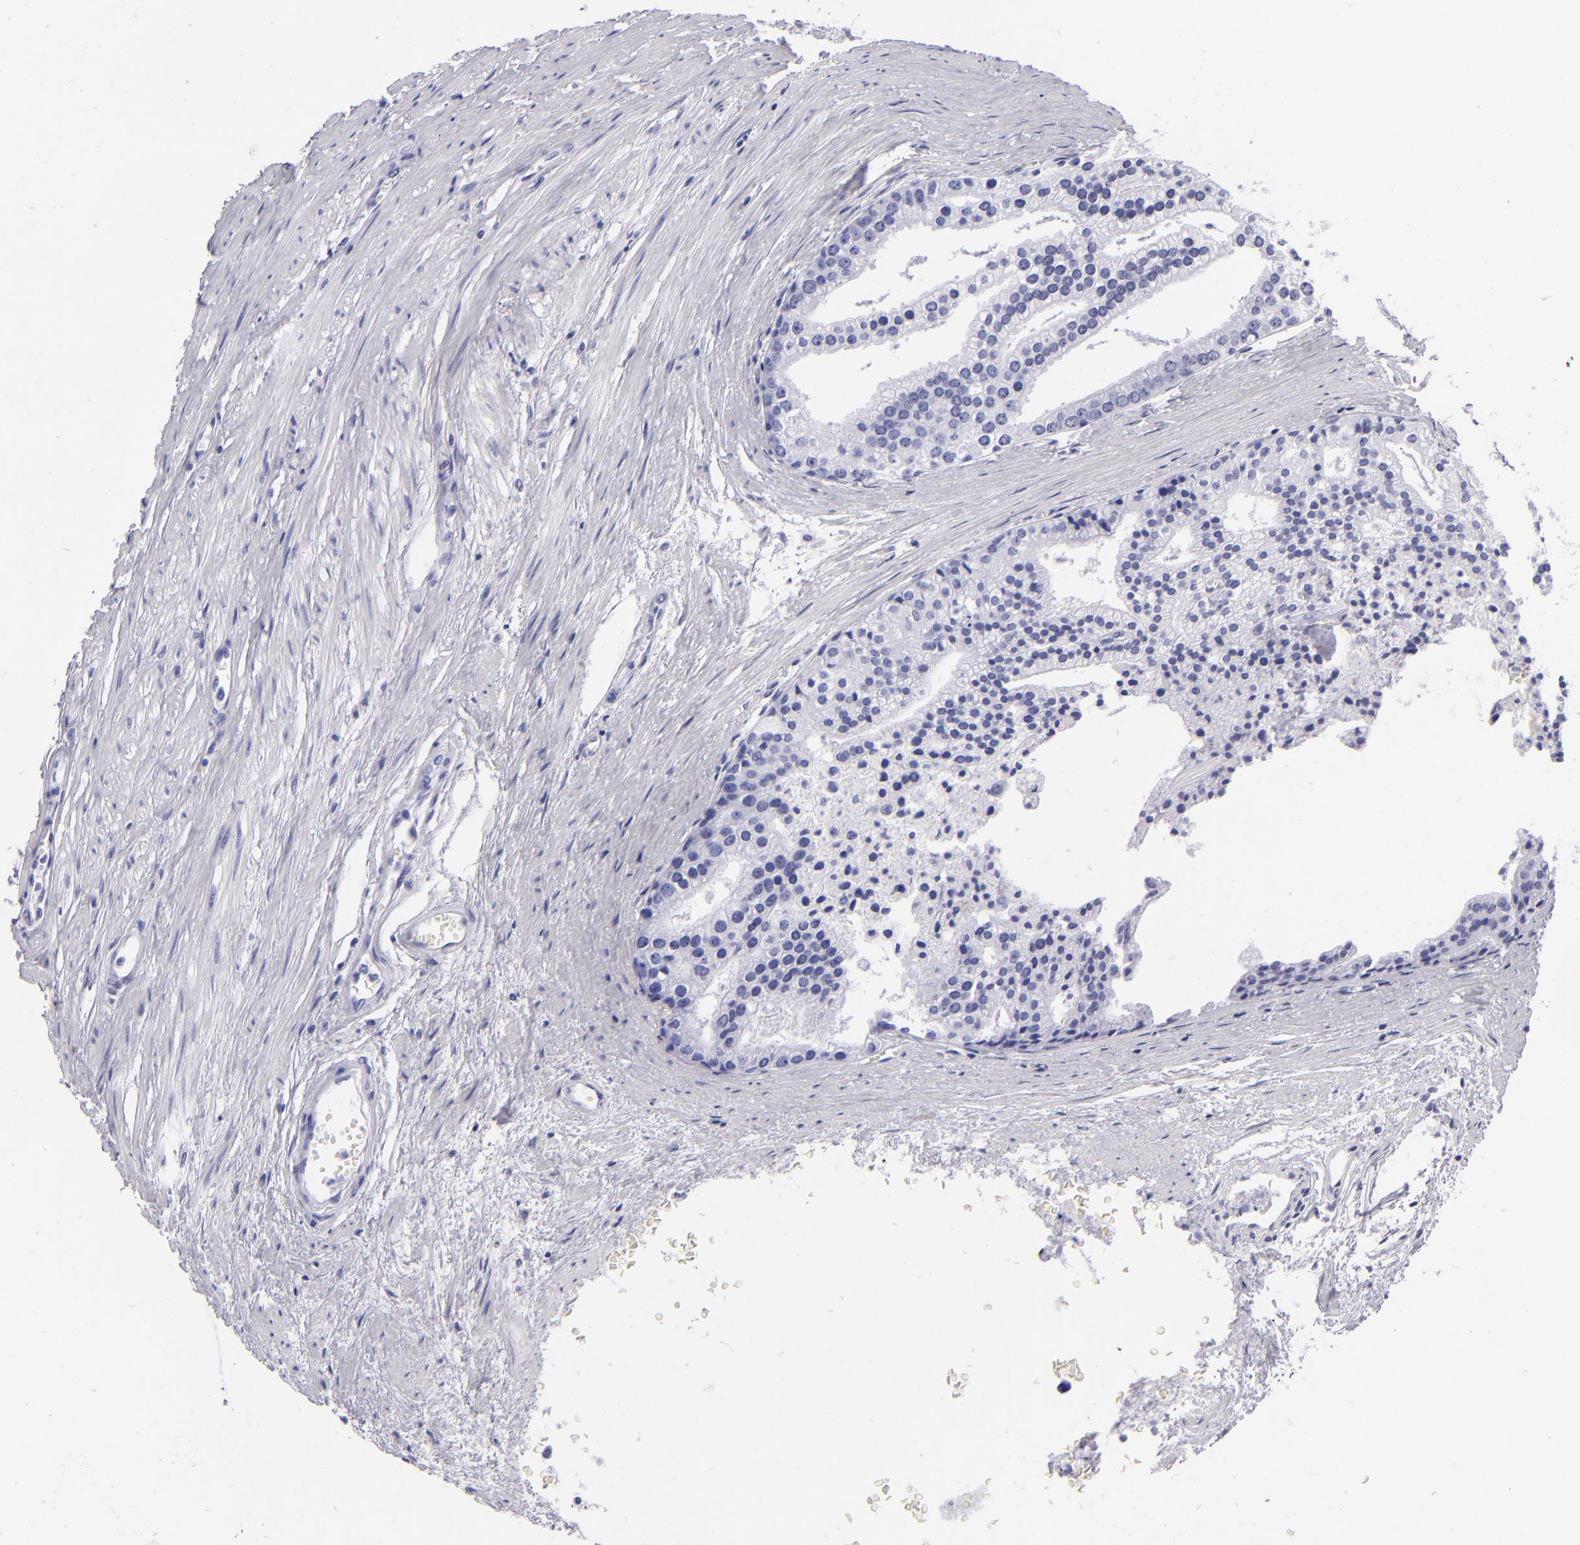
{"staining": {"intensity": "negative", "quantity": "none", "location": "none"}, "tissue": "prostate cancer", "cell_type": "Tumor cells", "image_type": "cancer", "snomed": [{"axis": "morphology", "description": "Adenocarcinoma, High grade"}, {"axis": "topography", "description": "Prostate"}], "caption": "Photomicrograph shows no significant protein expression in tumor cells of prostate cancer (adenocarcinoma (high-grade)).", "gene": "PVALB", "patient": {"sex": "male", "age": 56}}